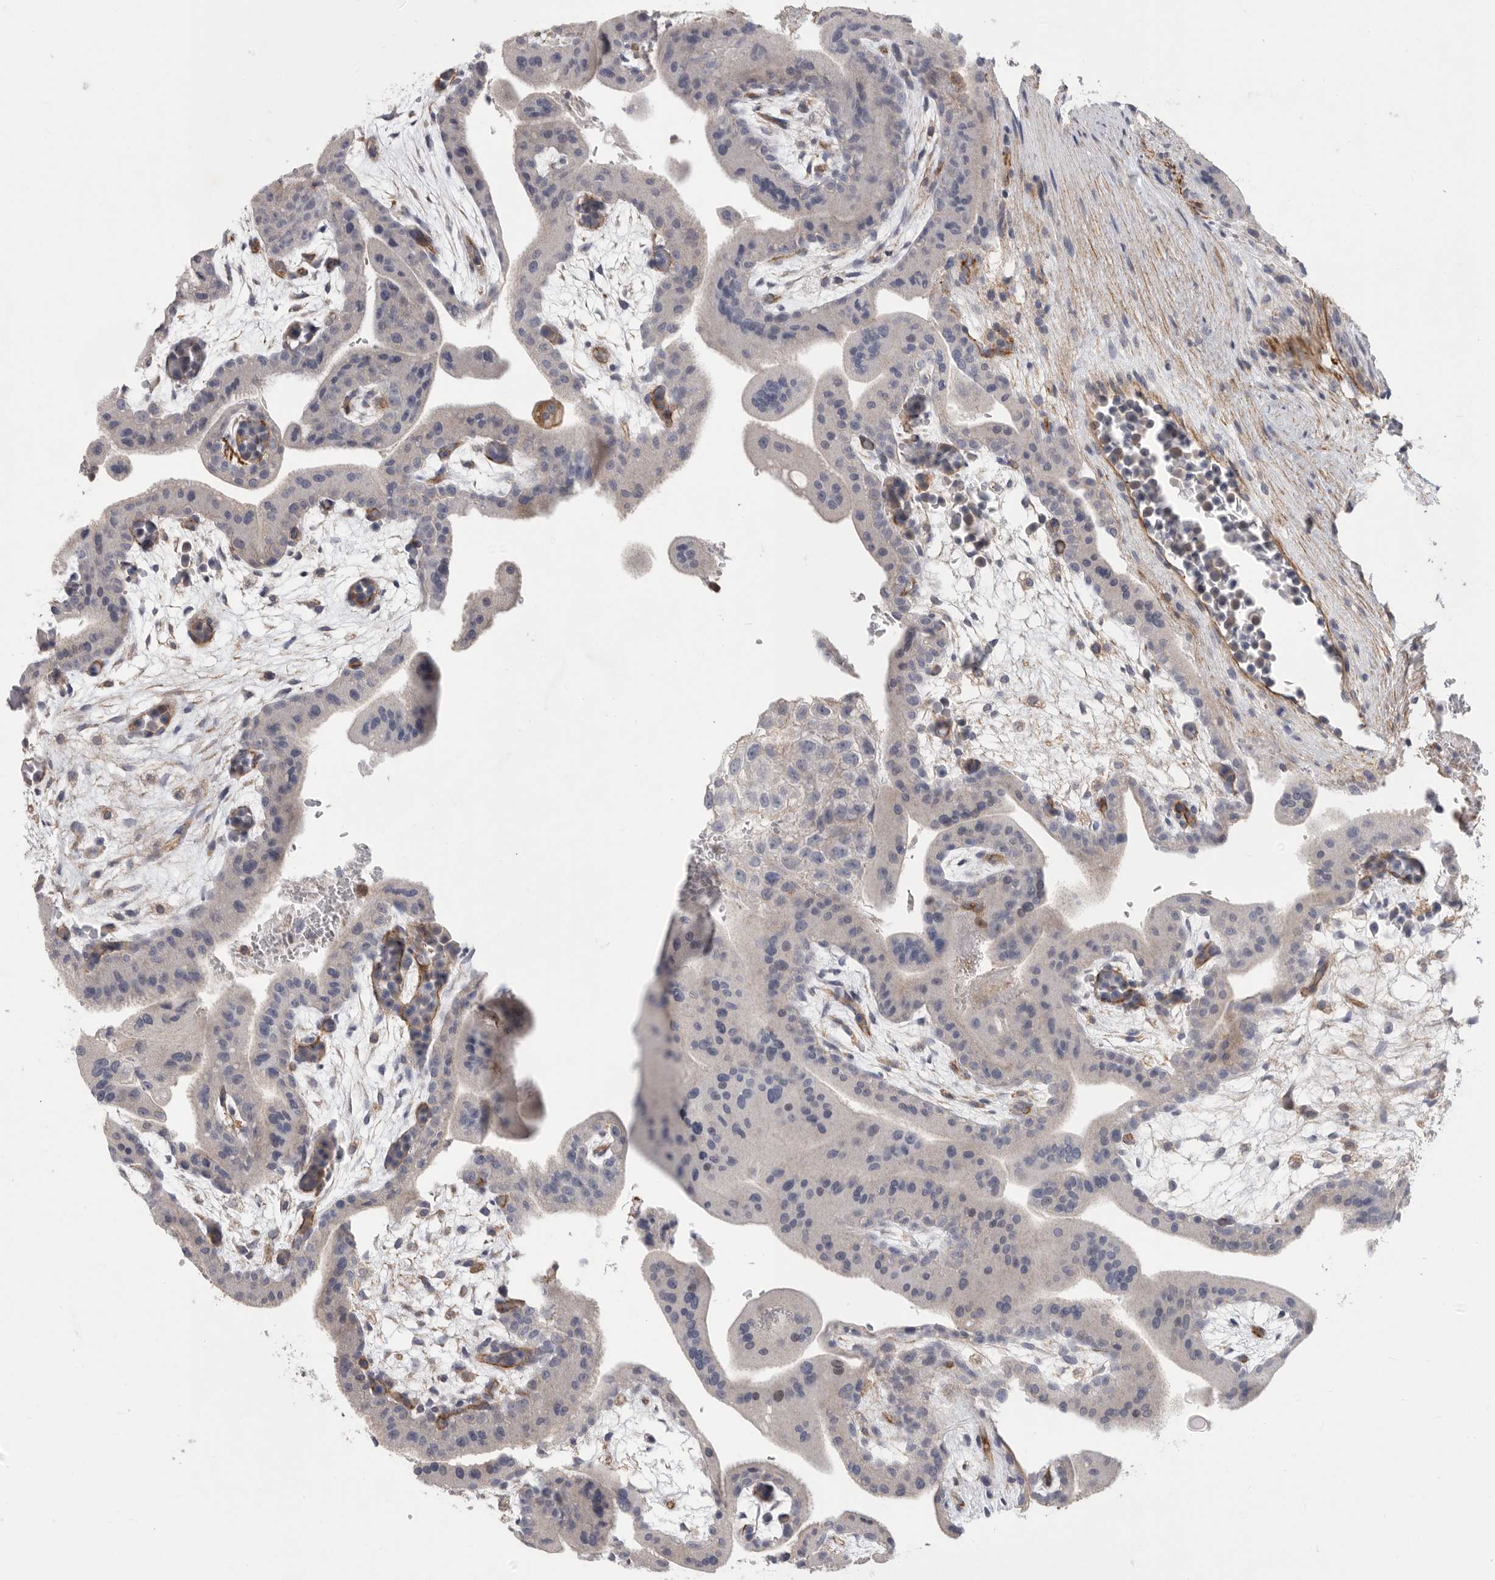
{"staining": {"intensity": "negative", "quantity": "none", "location": "none"}, "tissue": "placenta", "cell_type": "Decidual cells", "image_type": "normal", "snomed": [{"axis": "morphology", "description": "Normal tissue, NOS"}, {"axis": "topography", "description": "Placenta"}], "caption": "Immunohistochemistry histopathology image of normal placenta: placenta stained with DAB (3,3'-diaminobenzidine) shows no significant protein staining in decidual cells. Nuclei are stained in blue.", "gene": "SIGLEC10", "patient": {"sex": "female", "age": 35}}